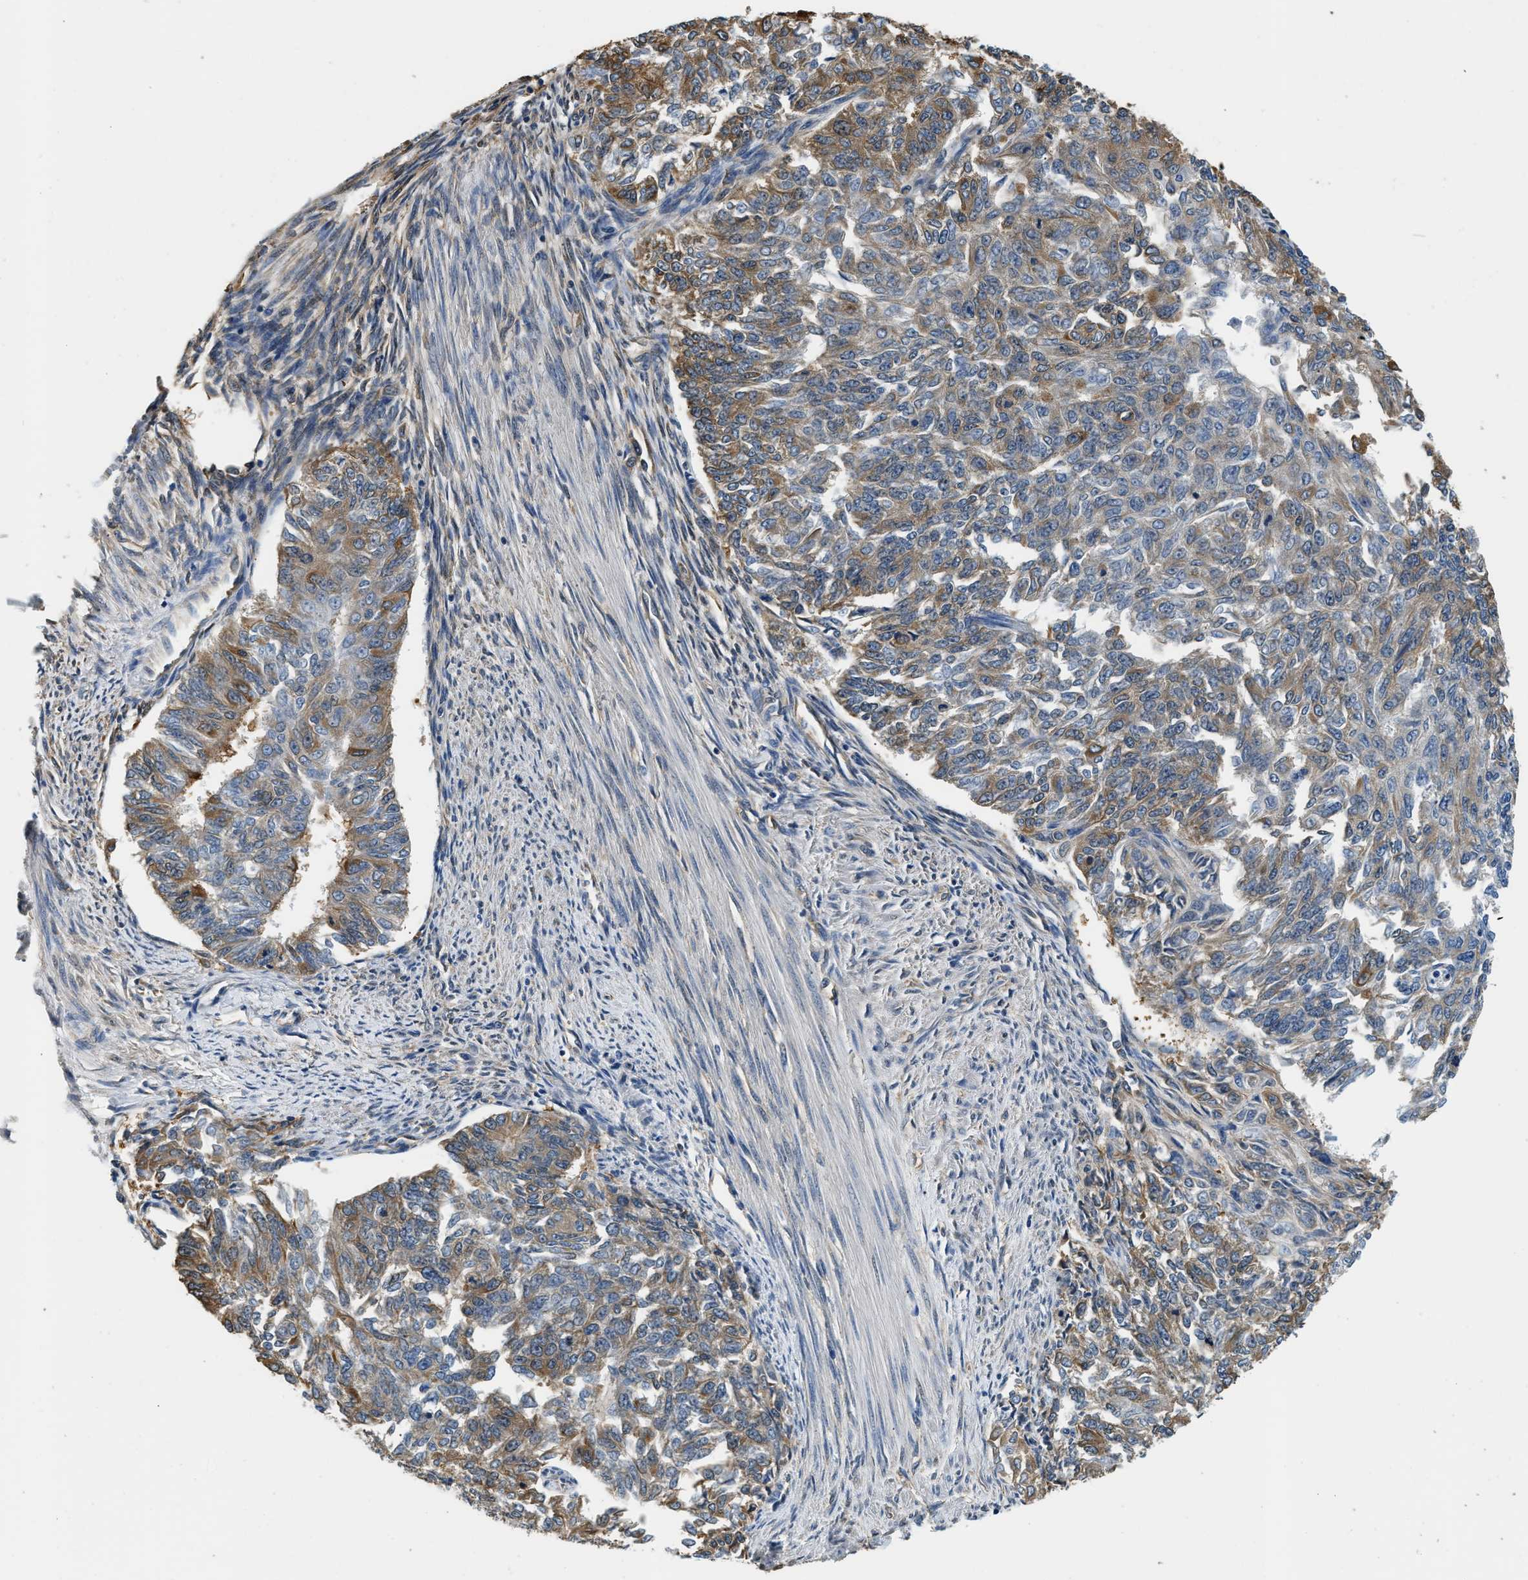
{"staining": {"intensity": "moderate", "quantity": ">75%", "location": "cytoplasmic/membranous"}, "tissue": "endometrial cancer", "cell_type": "Tumor cells", "image_type": "cancer", "snomed": [{"axis": "morphology", "description": "Adenocarcinoma, NOS"}, {"axis": "topography", "description": "Endometrium"}], "caption": "Endometrial cancer (adenocarcinoma) stained with a brown dye shows moderate cytoplasmic/membranous positive positivity in about >75% of tumor cells.", "gene": "PPP2R1B", "patient": {"sex": "female", "age": 32}}